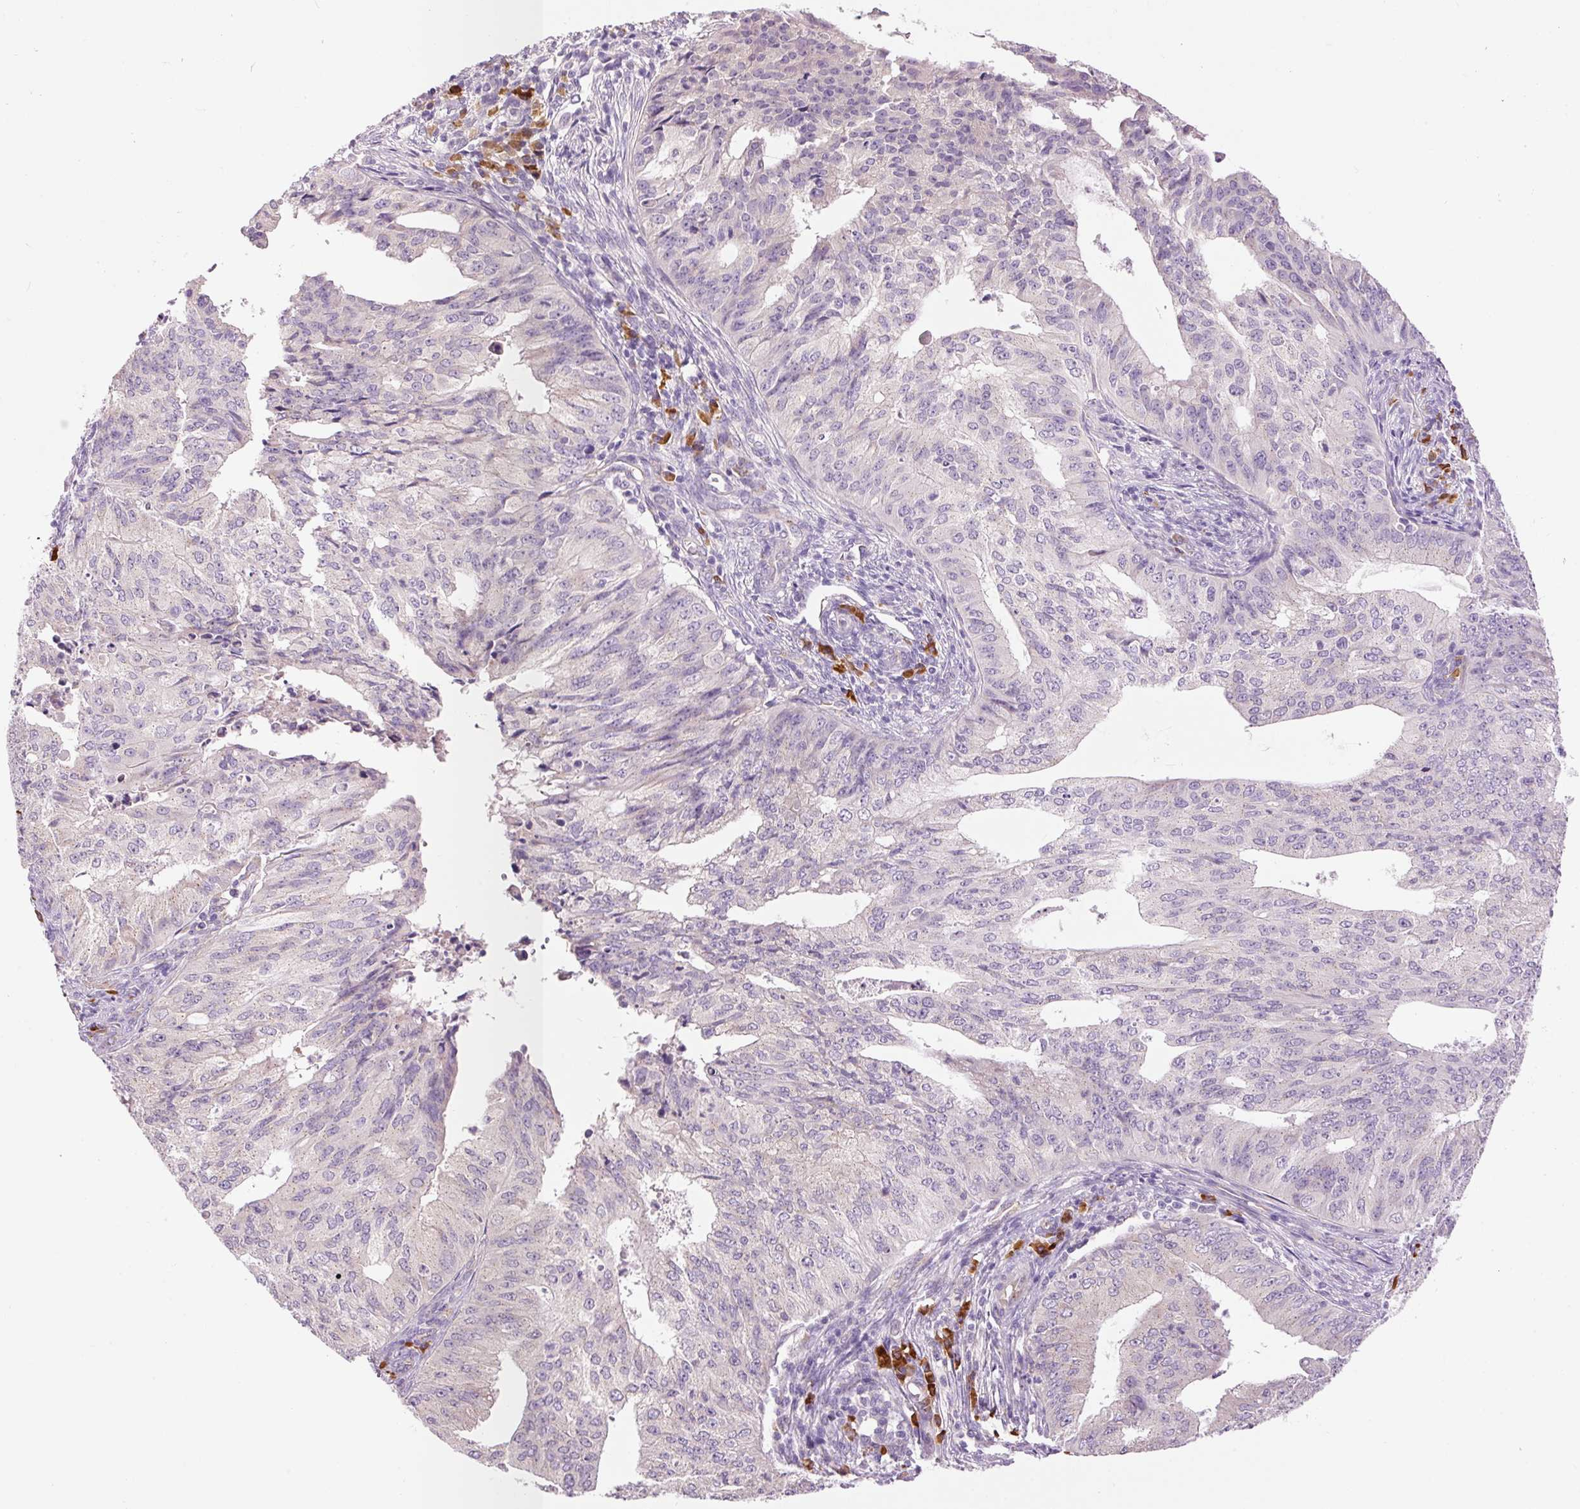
{"staining": {"intensity": "negative", "quantity": "none", "location": "none"}, "tissue": "endometrial cancer", "cell_type": "Tumor cells", "image_type": "cancer", "snomed": [{"axis": "morphology", "description": "Adenocarcinoma, NOS"}, {"axis": "topography", "description": "Endometrium"}], "caption": "Image shows no significant protein expression in tumor cells of endometrial cancer (adenocarcinoma). The staining was performed using DAB to visualize the protein expression in brown, while the nuclei were stained in blue with hematoxylin (Magnification: 20x).", "gene": "PNPLA5", "patient": {"sex": "female", "age": 50}}